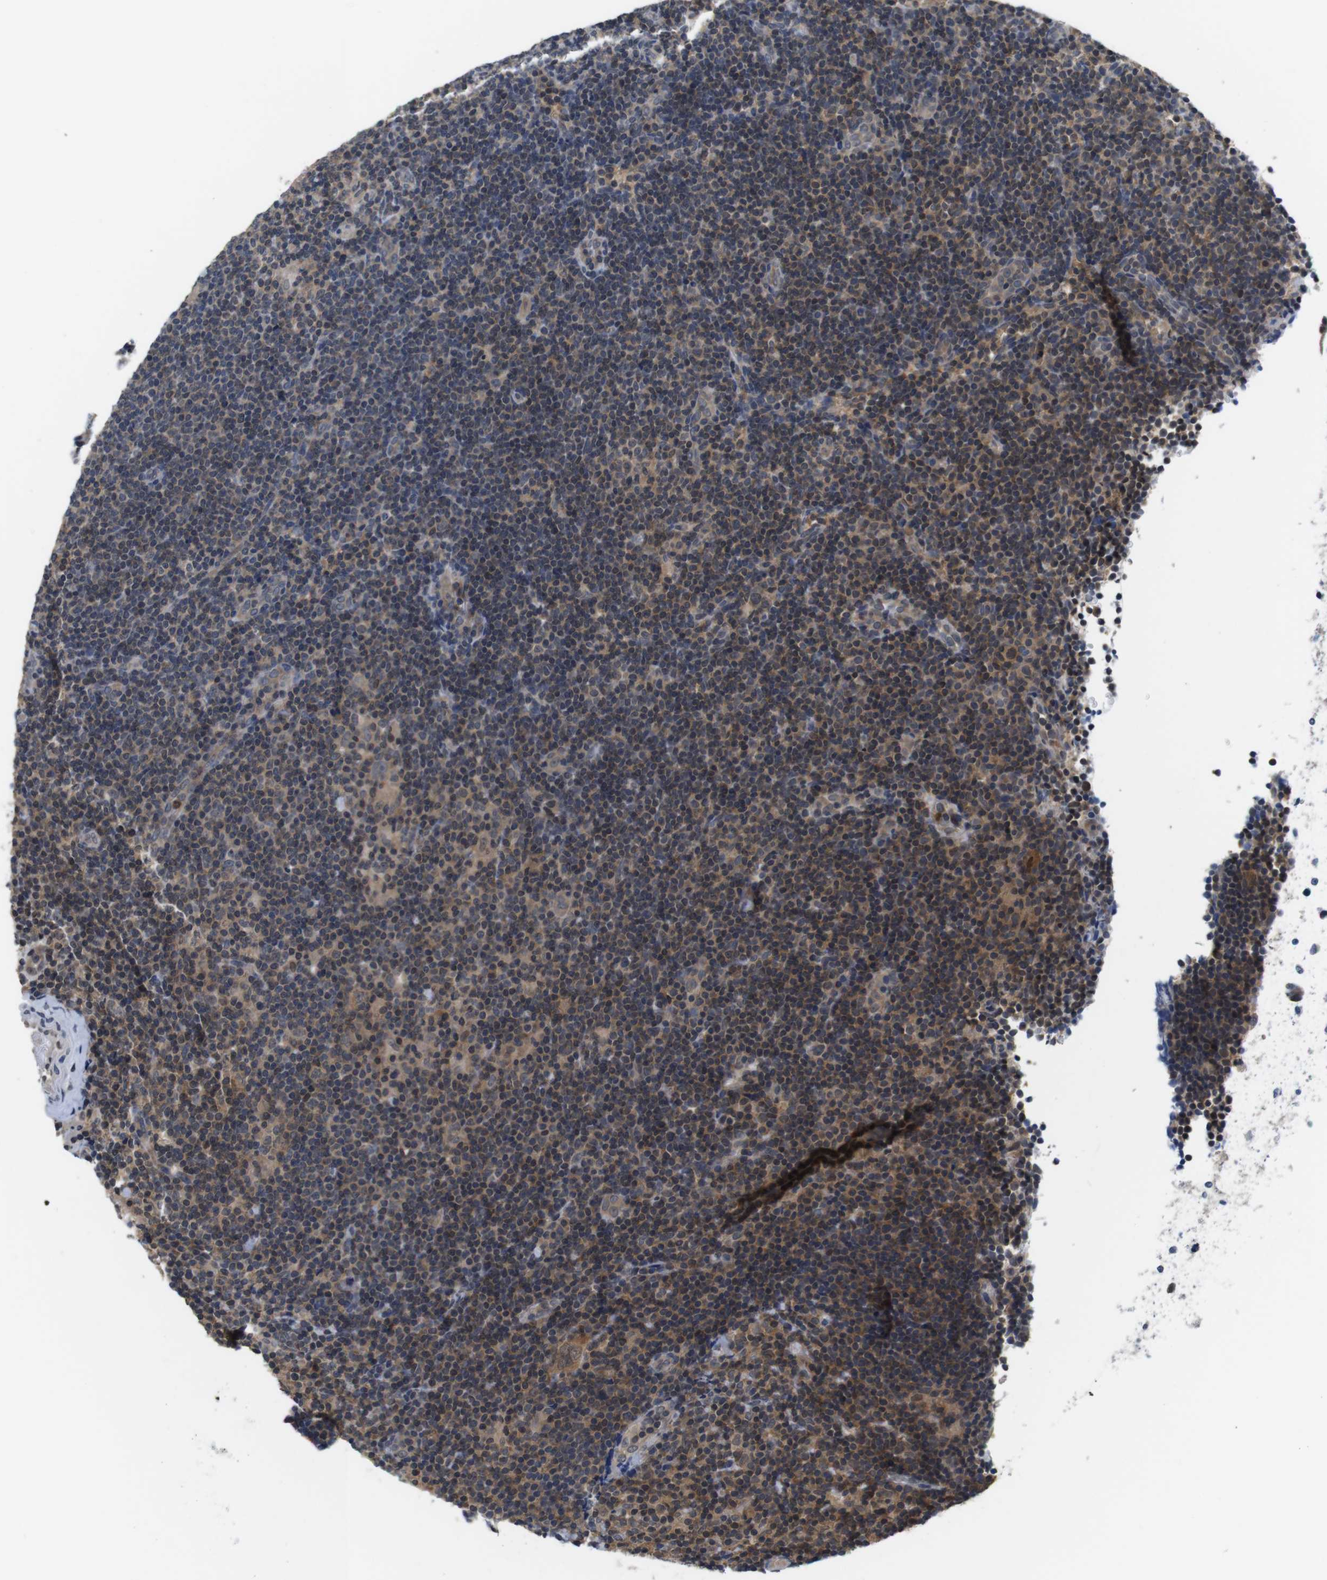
{"staining": {"intensity": "weak", "quantity": ">75%", "location": "cytoplasmic/membranous"}, "tissue": "lymphoma", "cell_type": "Tumor cells", "image_type": "cancer", "snomed": [{"axis": "morphology", "description": "Hodgkin's disease, NOS"}, {"axis": "topography", "description": "Lymph node"}], "caption": "Immunohistochemical staining of Hodgkin's disease demonstrates low levels of weak cytoplasmic/membranous protein expression in about >75% of tumor cells.", "gene": "FADD", "patient": {"sex": "female", "age": 57}}